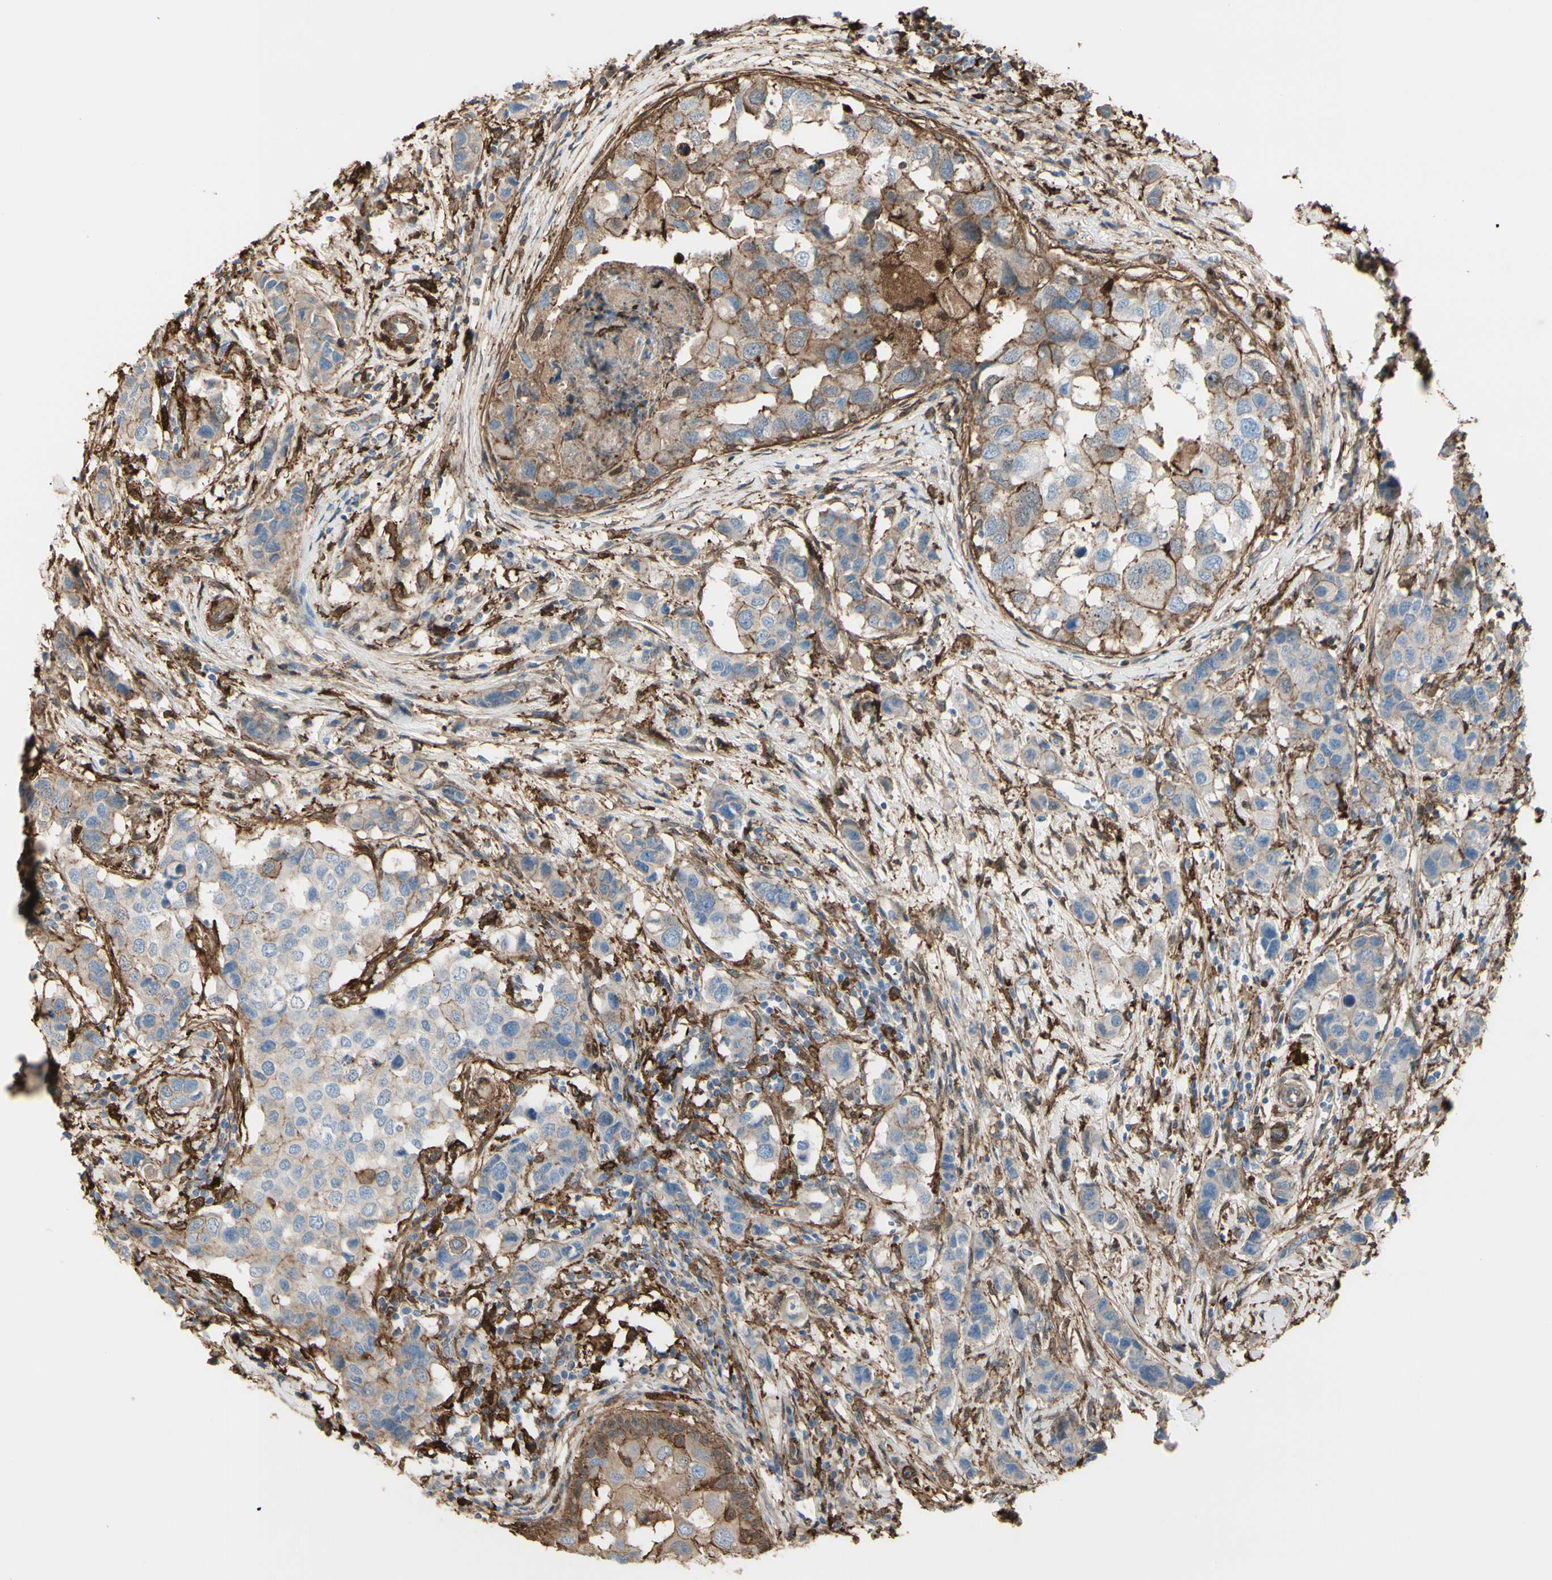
{"staining": {"intensity": "weak", "quantity": ">75%", "location": "cytoplasmic/membranous"}, "tissue": "breast cancer", "cell_type": "Tumor cells", "image_type": "cancer", "snomed": [{"axis": "morphology", "description": "Normal tissue, NOS"}, {"axis": "morphology", "description": "Duct carcinoma"}, {"axis": "topography", "description": "Breast"}], "caption": "Immunohistochemical staining of human breast infiltrating ductal carcinoma reveals low levels of weak cytoplasmic/membranous staining in about >75% of tumor cells.", "gene": "GSN", "patient": {"sex": "female", "age": 50}}